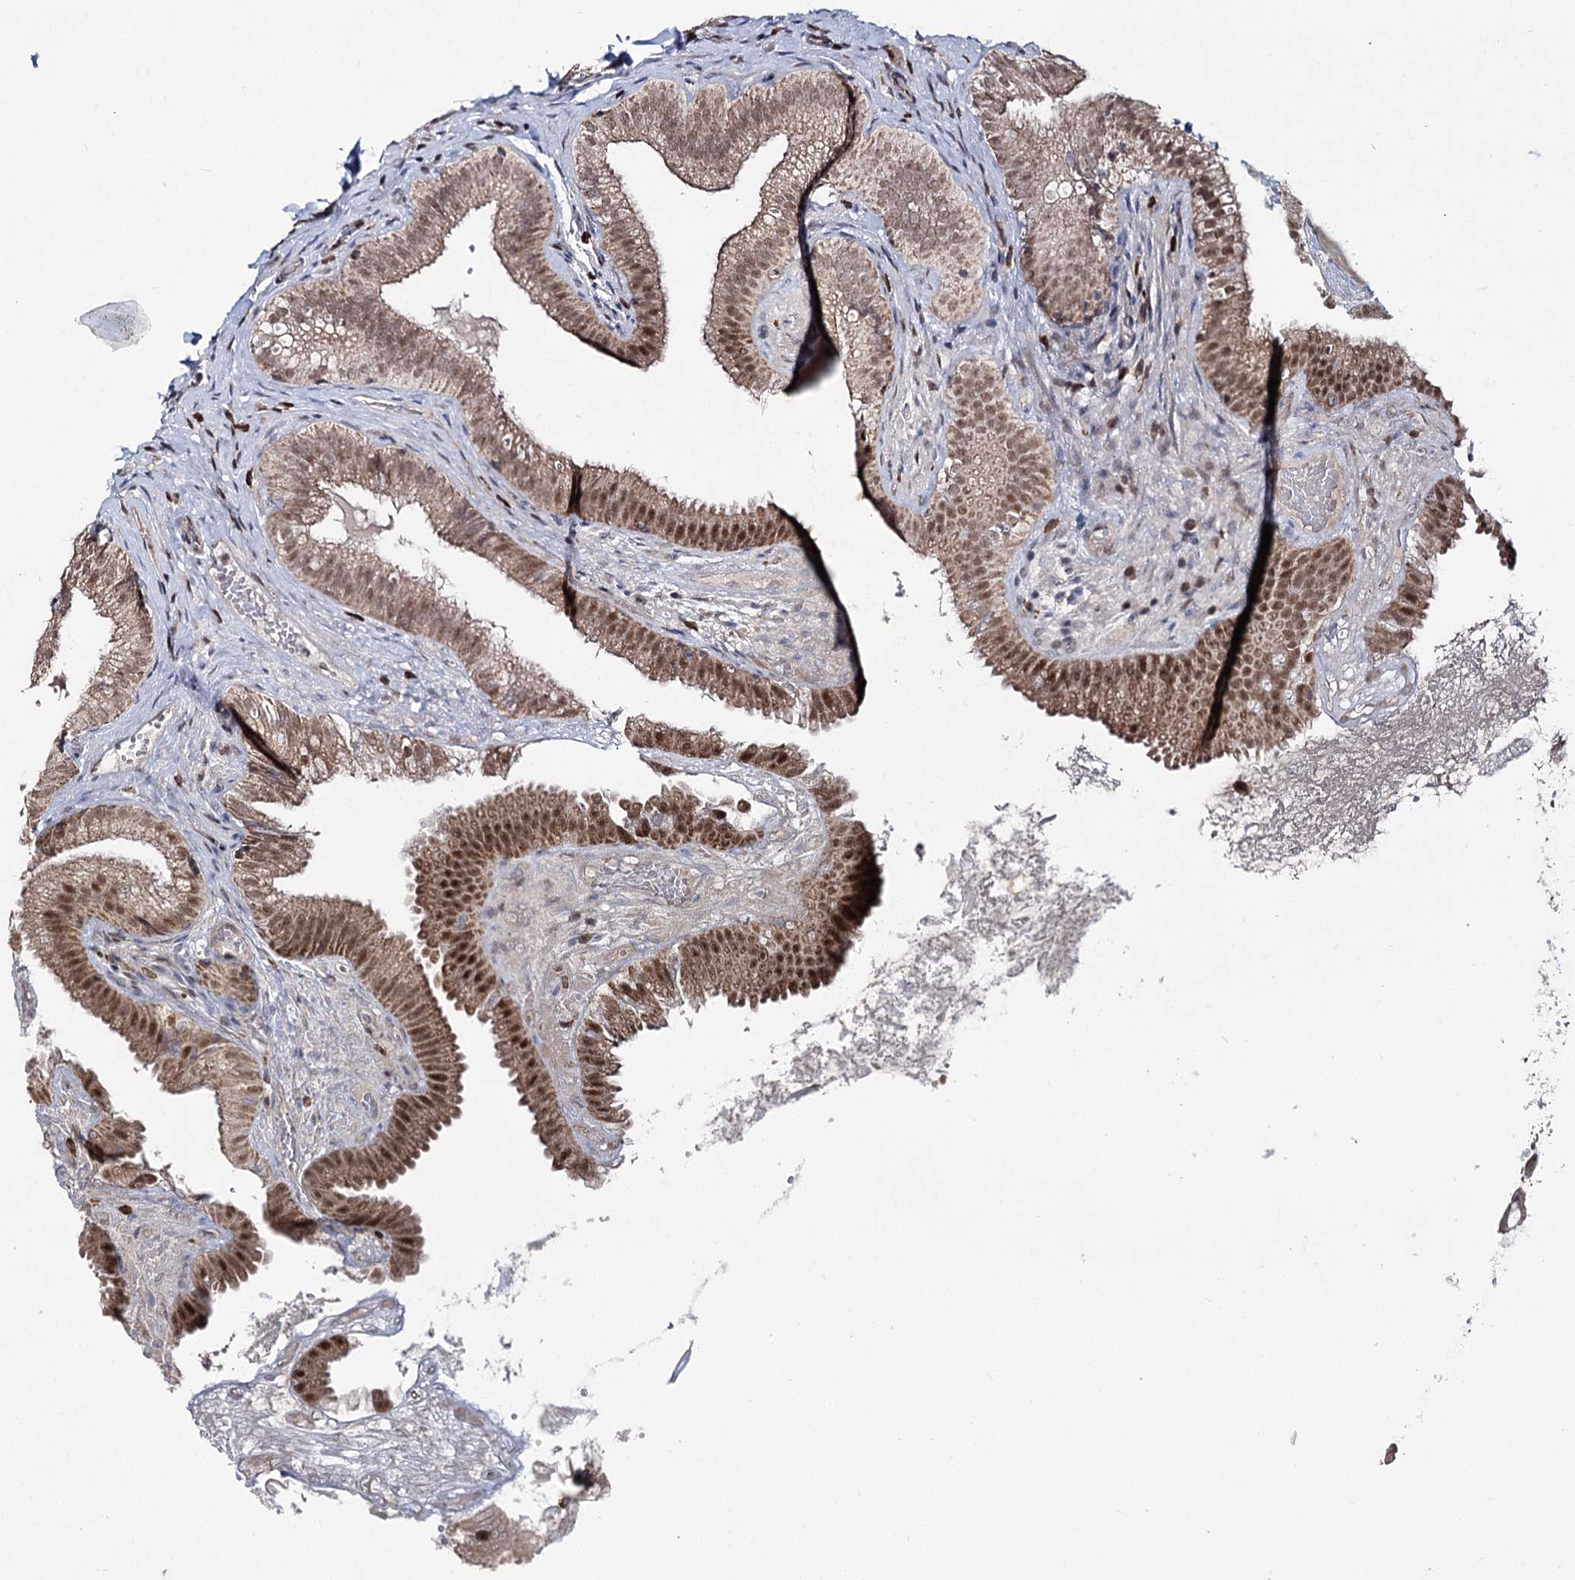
{"staining": {"intensity": "moderate", "quantity": ">75%", "location": "cytoplasmic/membranous,nuclear"}, "tissue": "gallbladder", "cell_type": "Glandular cells", "image_type": "normal", "snomed": [{"axis": "morphology", "description": "Normal tissue, NOS"}, {"axis": "topography", "description": "Gallbladder"}], "caption": "Gallbladder stained with IHC reveals moderate cytoplasmic/membranous,nuclear positivity in approximately >75% of glandular cells. Using DAB (brown) and hematoxylin (blue) stains, captured at high magnification using brightfield microscopy.", "gene": "SLC4A1AP", "patient": {"sex": "female", "age": 30}}